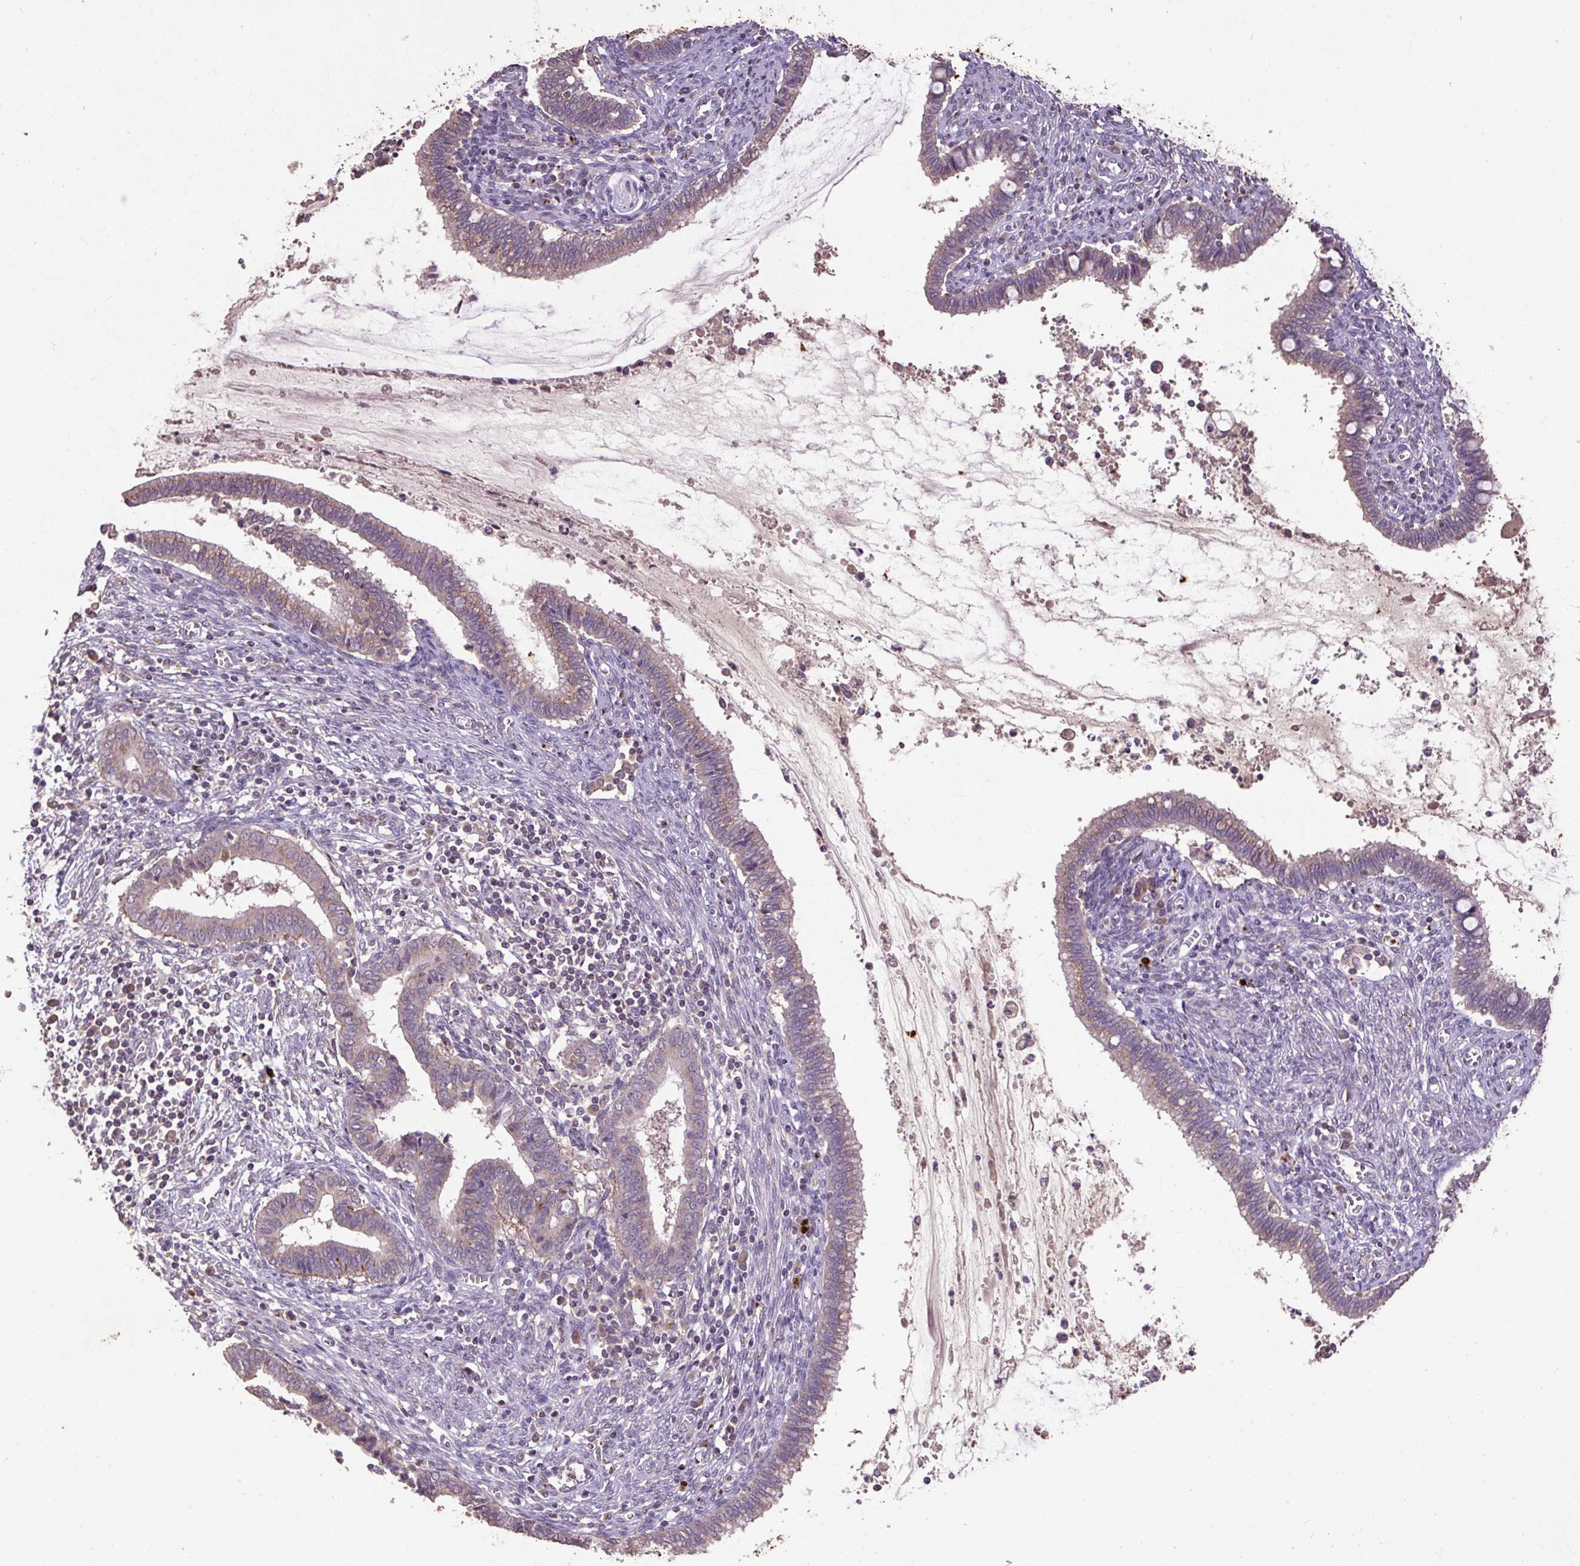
{"staining": {"intensity": "weak", "quantity": "<25%", "location": "cytoplasmic/membranous"}, "tissue": "cervical cancer", "cell_type": "Tumor cells", "image_type": "cancer", "snomed": [{"axis": "morphology", "description": "Adenocarcinoma, NOS"}, {"axis": "topography", "description": "Cervix"}], "caption": "Protein analysis of cervical cancer (adenocarcinoma) shows no significant expression in tumor cells.", "gene": "LRTM2", "patient": {"sex": "female", "age": 44}}